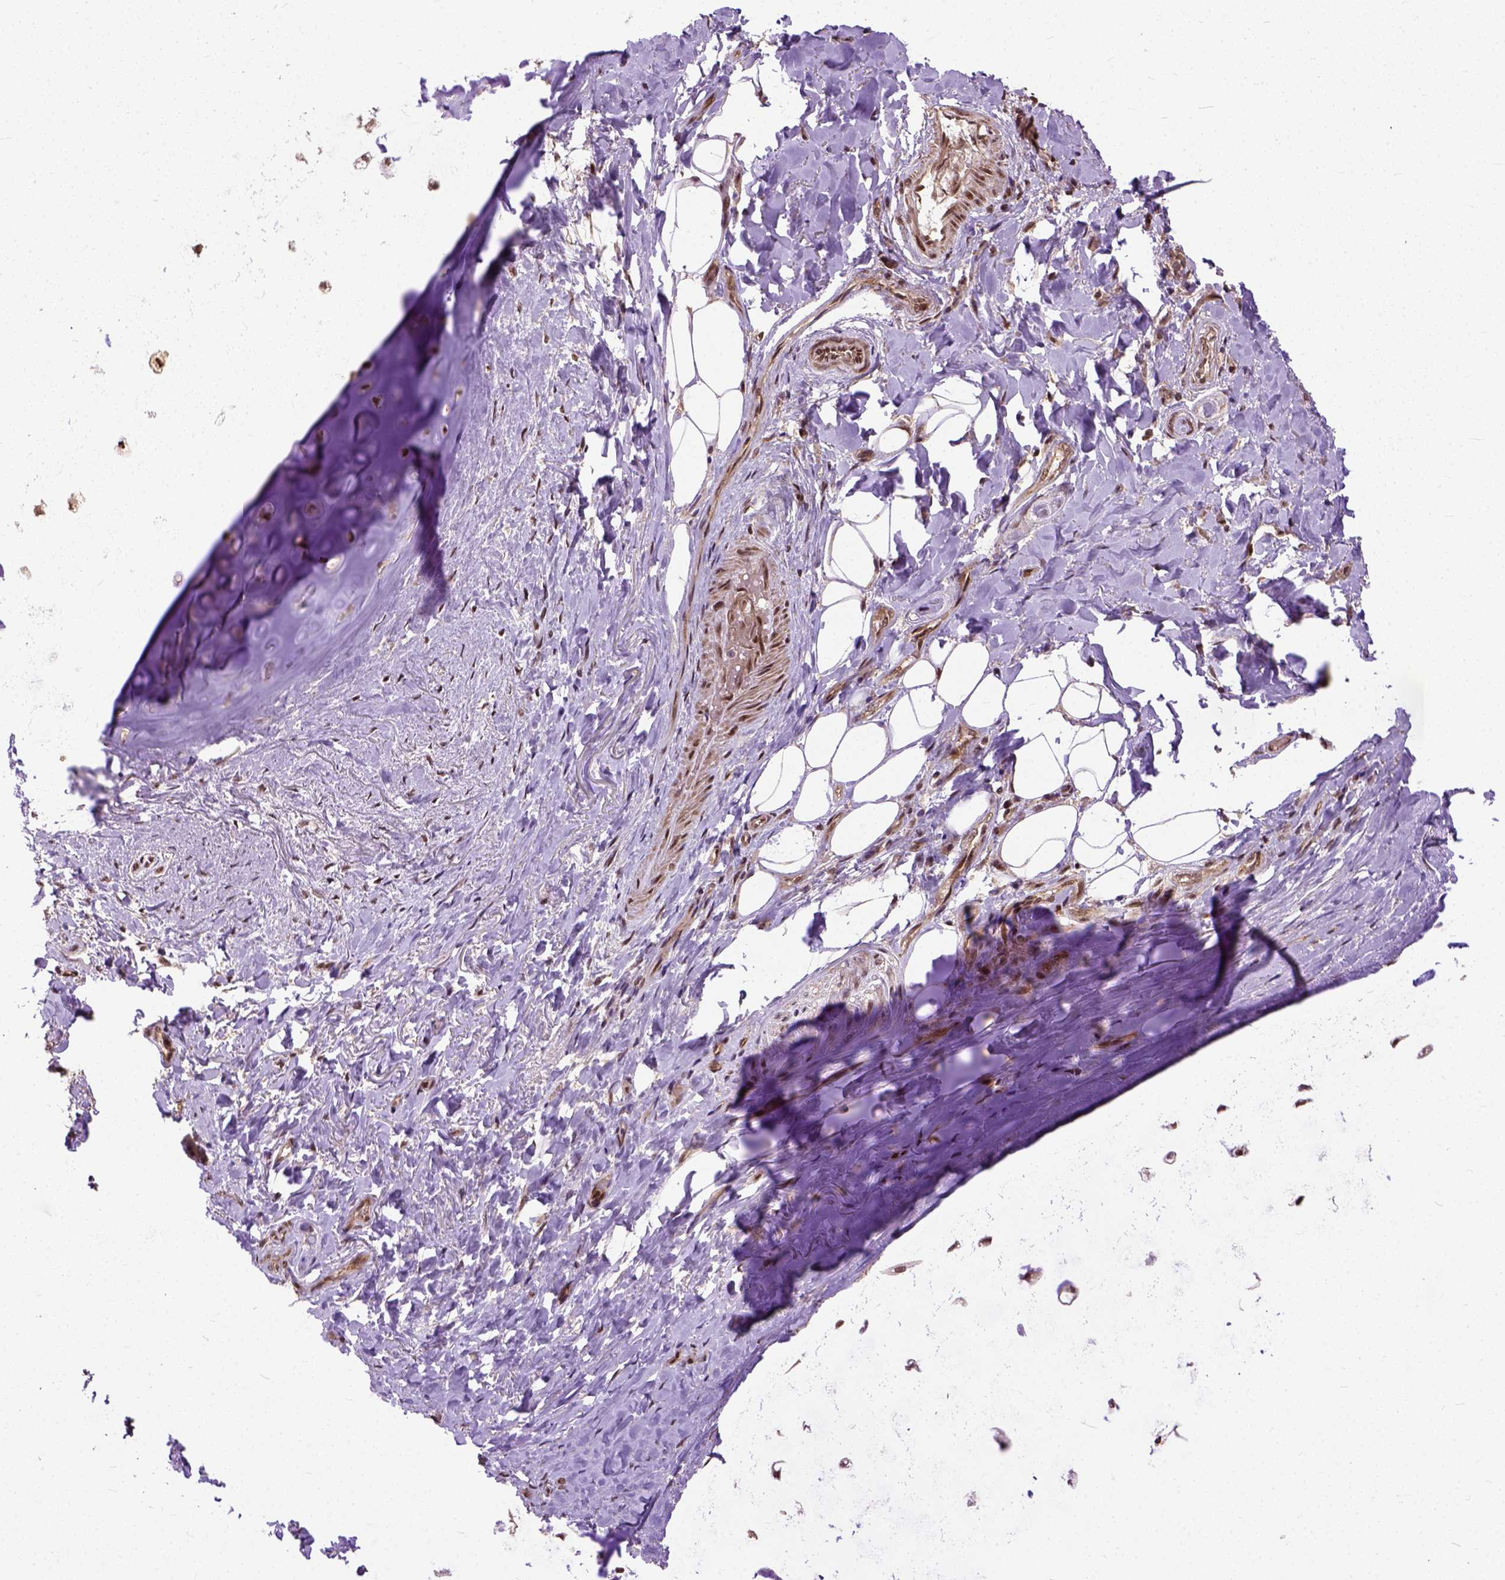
{"staining": {"intensity": "moderate", "quantity": ">75%", "location": "nuclear"}, "tissue": "adipose tissue", "cell_type": "Adipocytes", "image_type": "normal", "snomed": [{"axis": "morphology", "description": "Normal tissue, NOS"}, {"axis": "topography", "description": "Cartilage tissue"}, {"axis": "topography", "description": "Bronchus"}], "caption": "Protein staining of normal adipose tissue demonstrates moderate nuclear positivity in approximately >75% of adipocytes.", "gene": "ZNF630", "patient": {"sex": "male", "age": 64}}